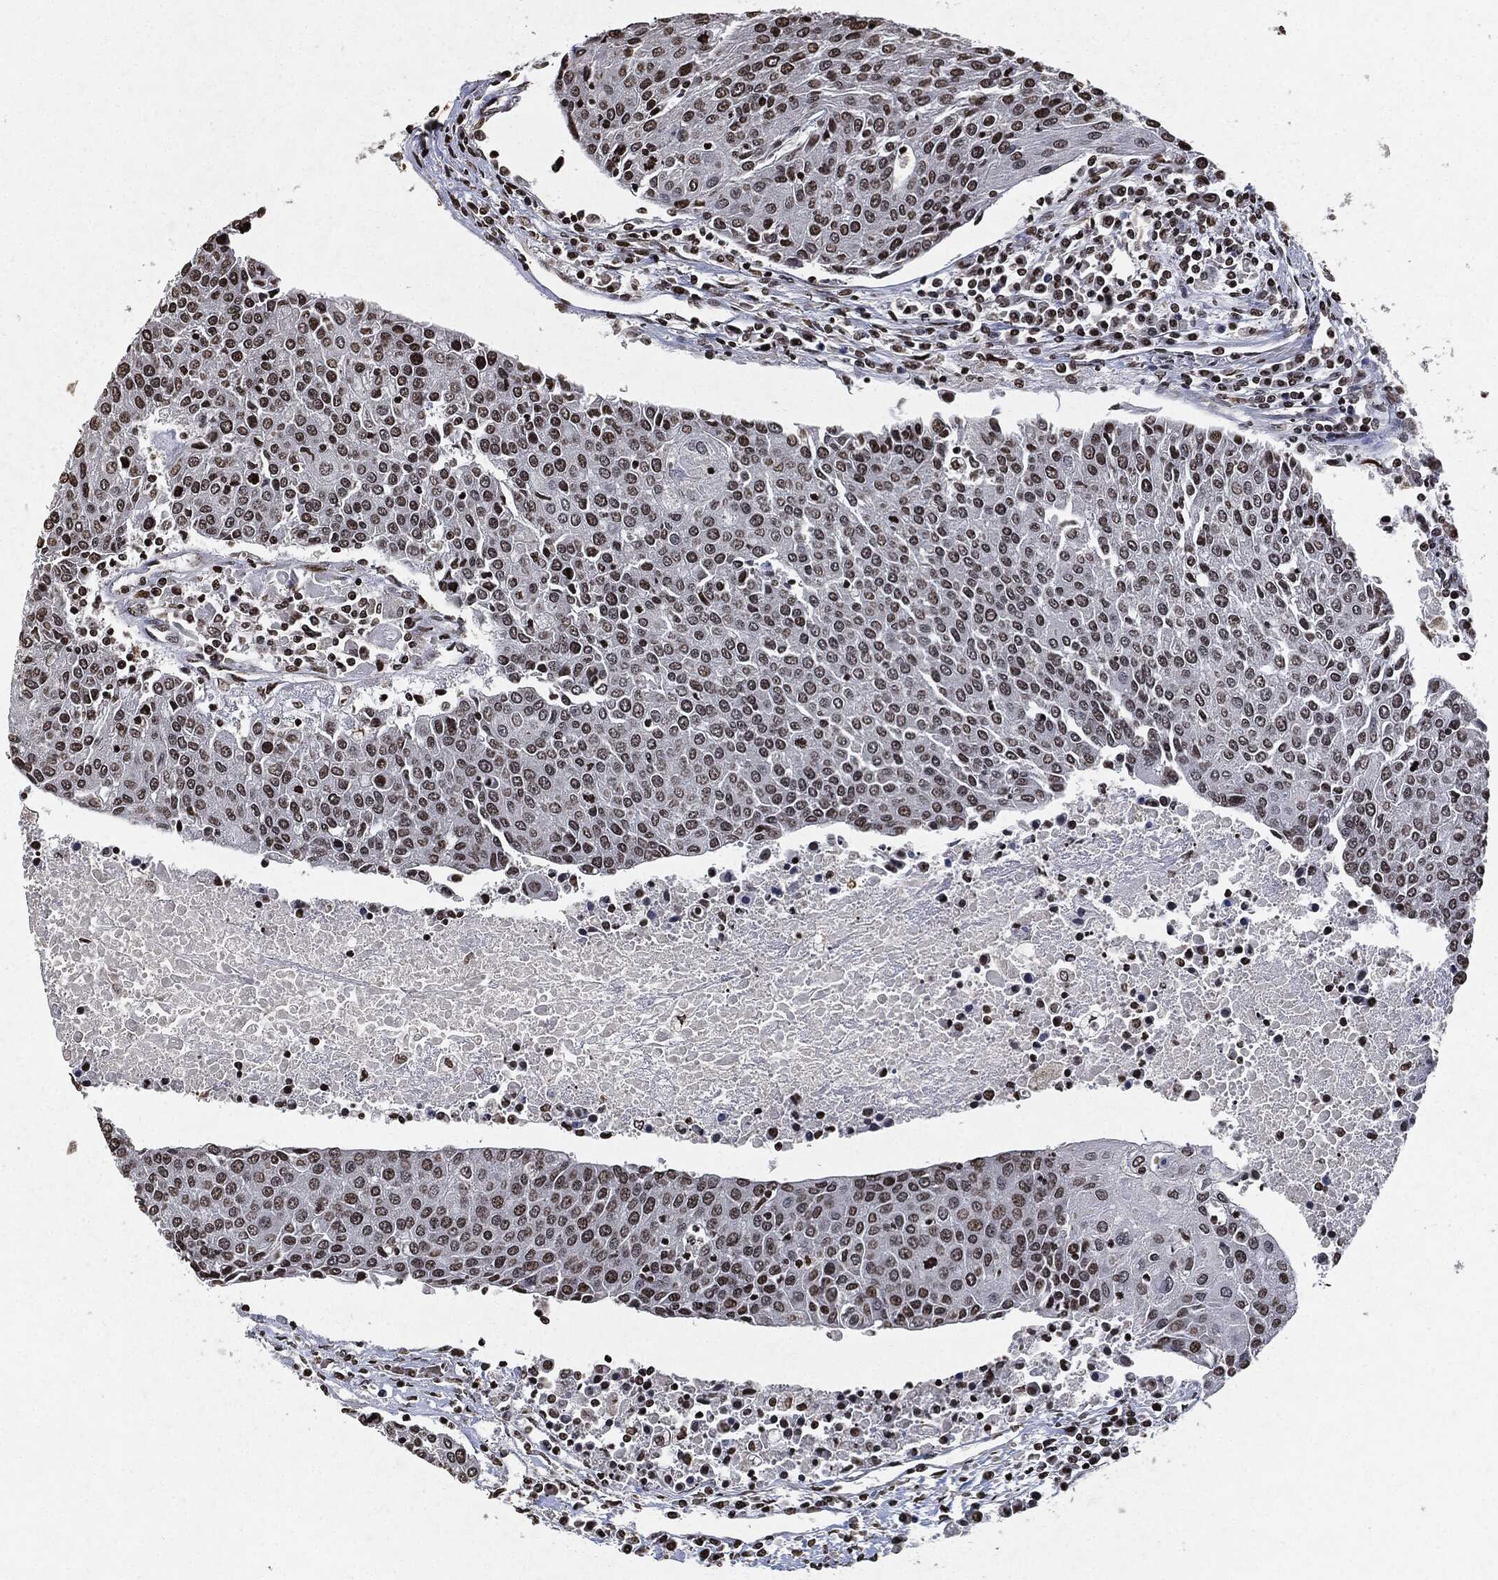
{"staining": {"intensity": "weak", "quantity": "25%-75%", "location": "nuclear"}, "tissue": "urothelial cancer", "cell_type": "Tumor cells", "image_type": "cancer", "snomed": [{"axis": "morphology", "description": "Urothelial carcinoma, High grade"}, {"axis": "topography", "description": "Urinary bladder"}], "caption": "This is a photomicrograph of immunohistochemistry staining of urothelial cancer, which shows weak positivity in the nuclear of tumor cells.", "gene": "JUN", "patient": {"sex": "female", "age": 85}}